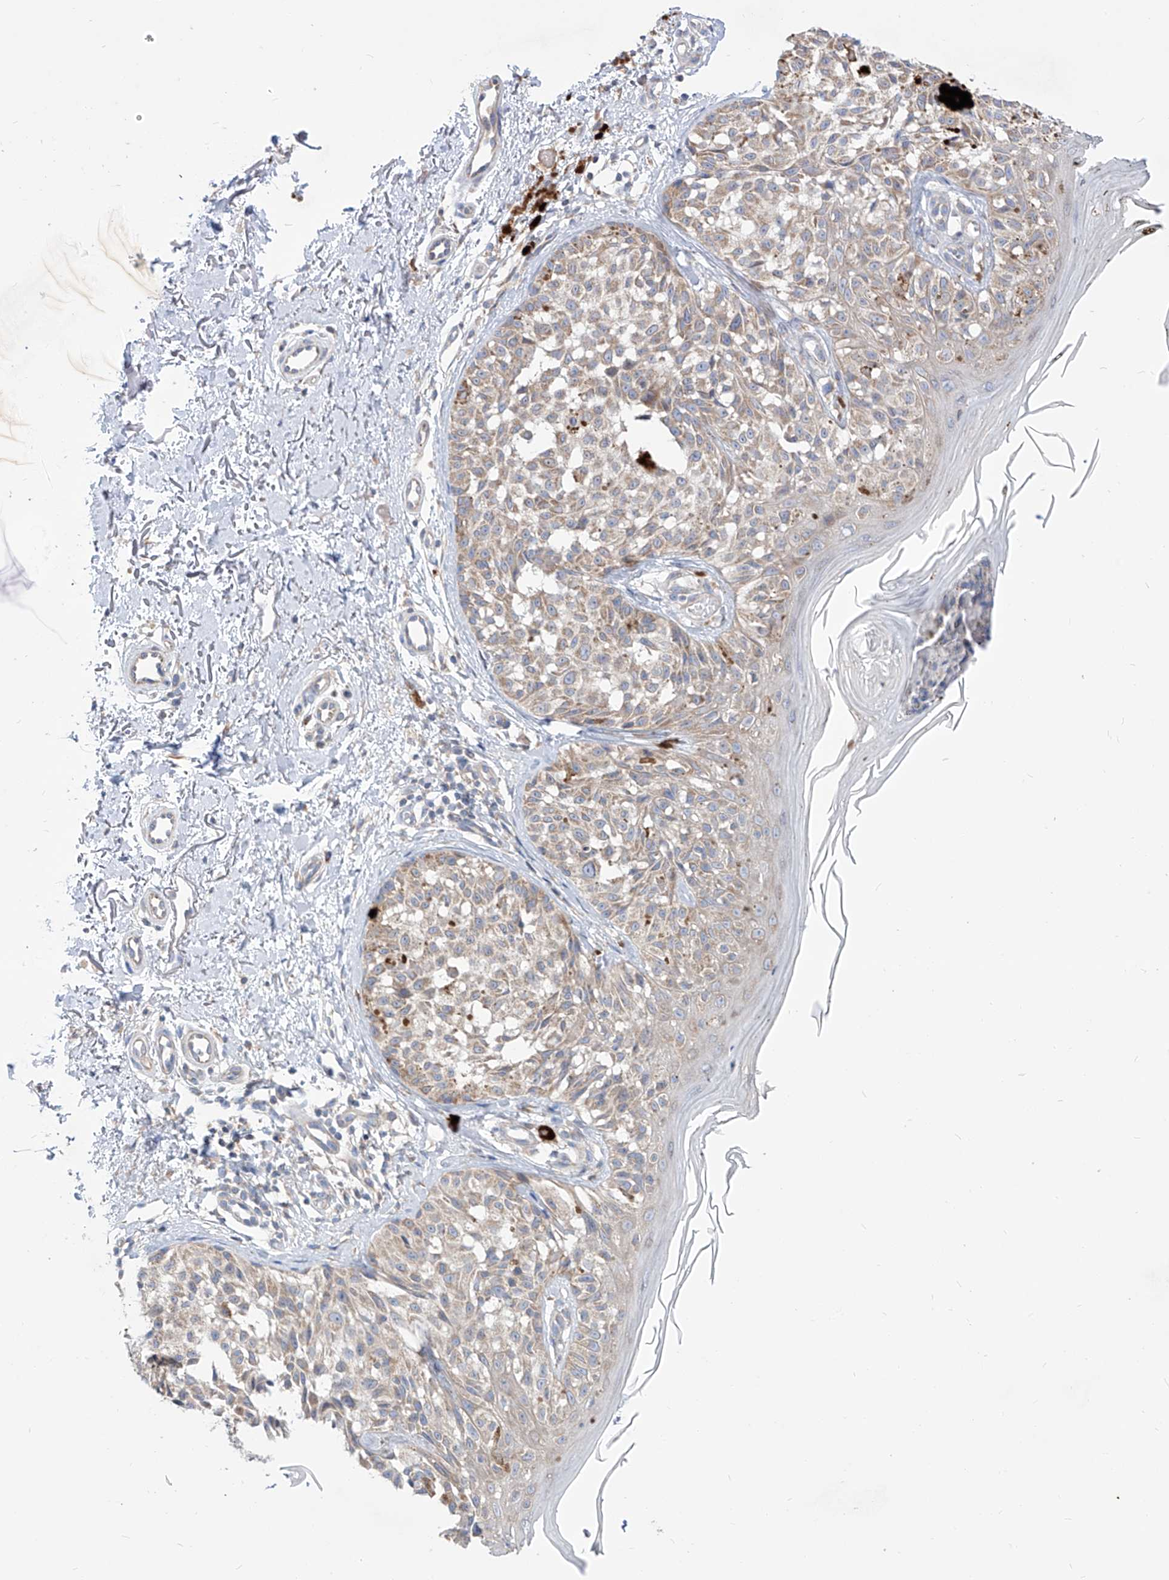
{"staining": {"intensity": "weak", "quantity": "<25%", "location": "cytoplasmic/membranous"}, "tissue": "melanoma", "cell_type": "Tumor cells", "image_type": "cancer", "snomed": [{"axis": "morphology", "description": "Malignant melanoma, NOS"}, {"axis": "topography", "description": "Skin"}], "caption": "Malignant melanoma stained for a protein using IHC shows no expression tumor cells.", "gene": "UFL1", "patient": {"sex": "female", "age": 50}}